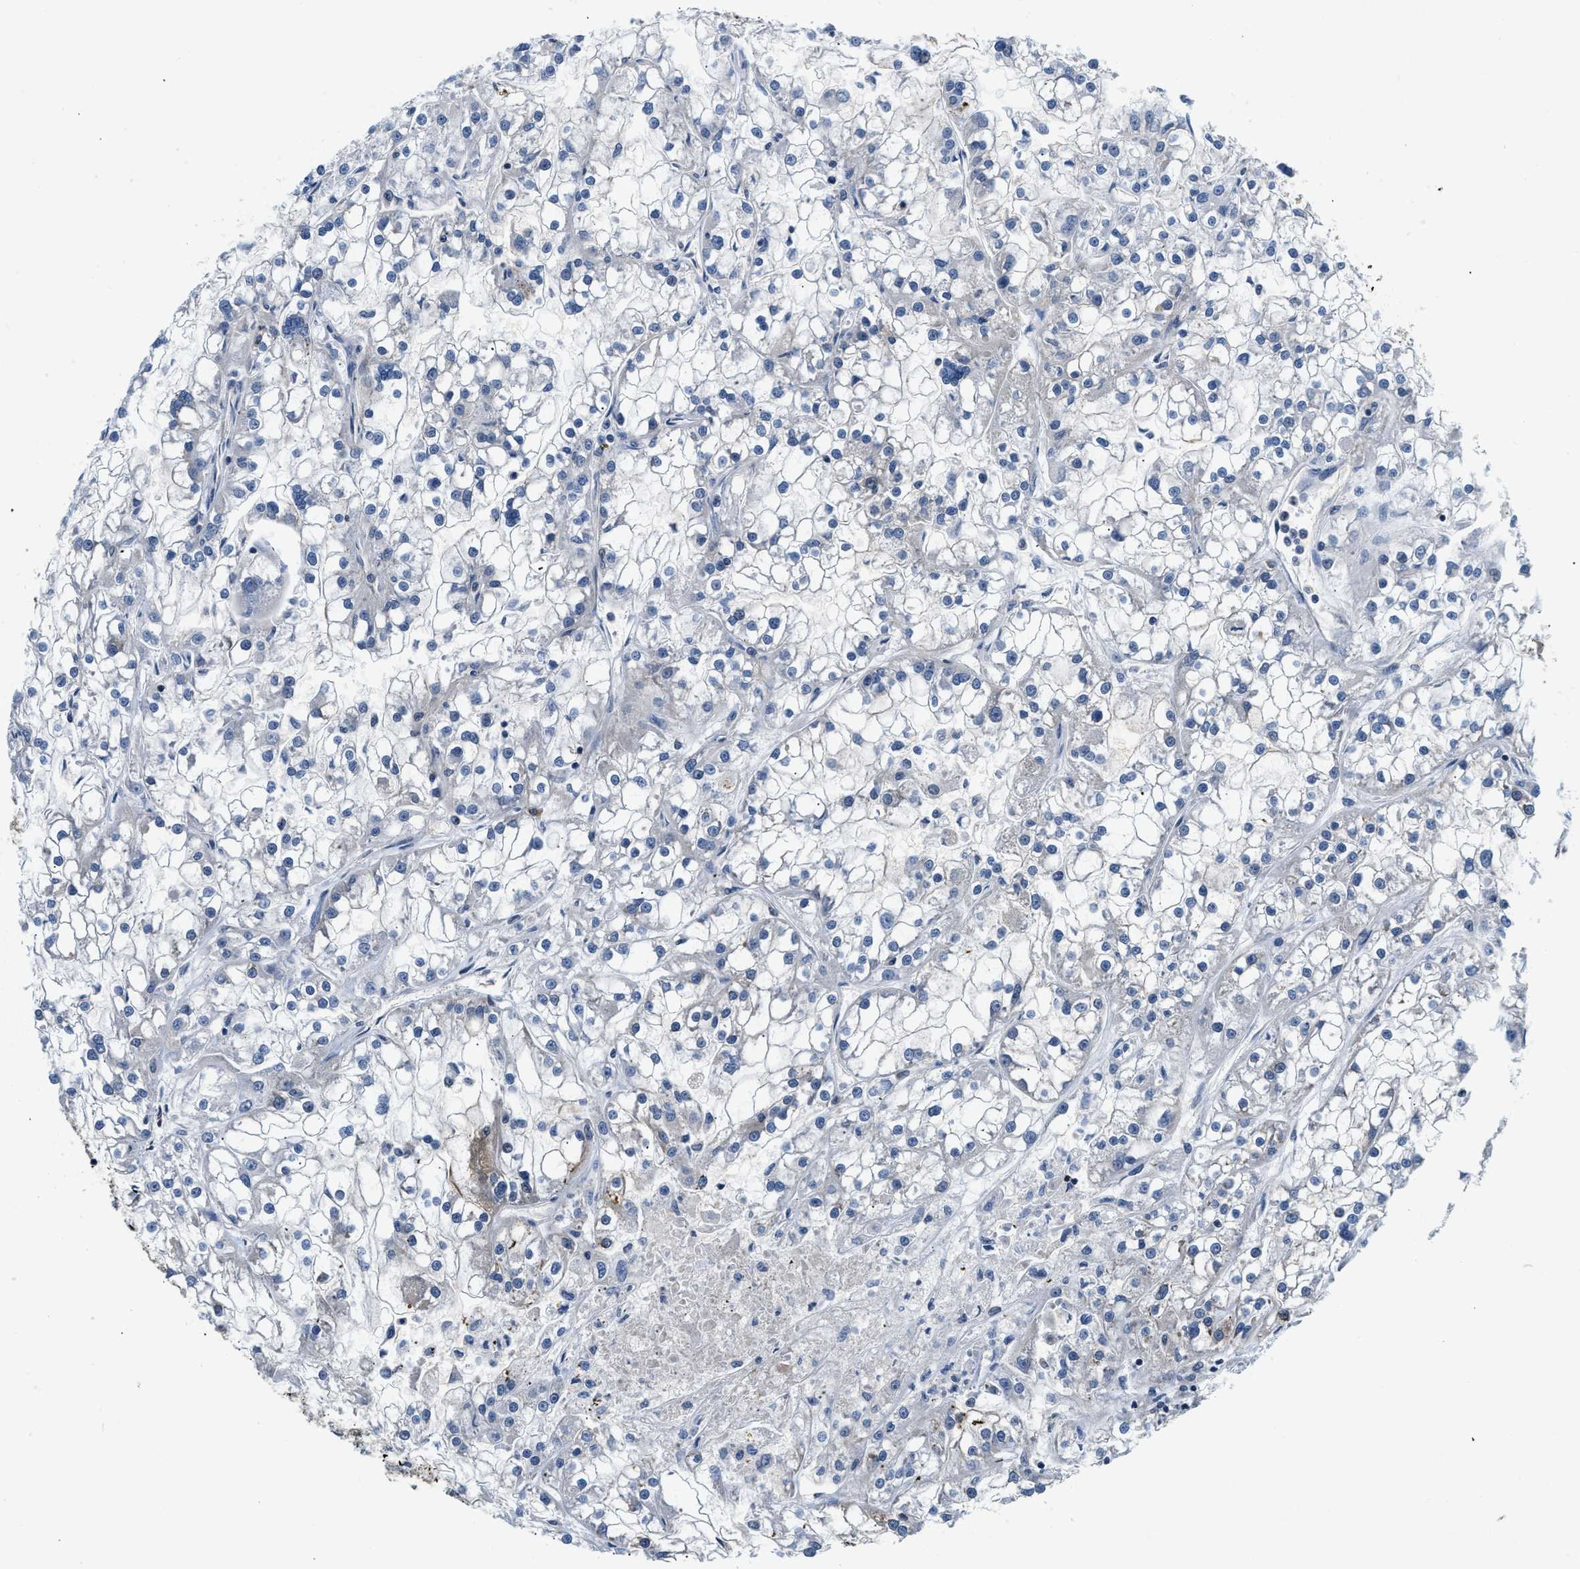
{"staining": {"intensity": "negative", "quantity": "none", "location": "none"}, "tissue": "renal cancer", "cell_type": "Tumor cells", "image_type": "cancer", "snomed": [{"axis": "morphology", "description": "Adenocarcinoma, NOS"}, {"axis": "topography", "description": "Kidney"}], "caption": "Protein analysis of renal cancer demonstrates no significant positivity in tumor cells.", "gene": "BCL7C", "patient": {"sex": "female", "age": 52}}